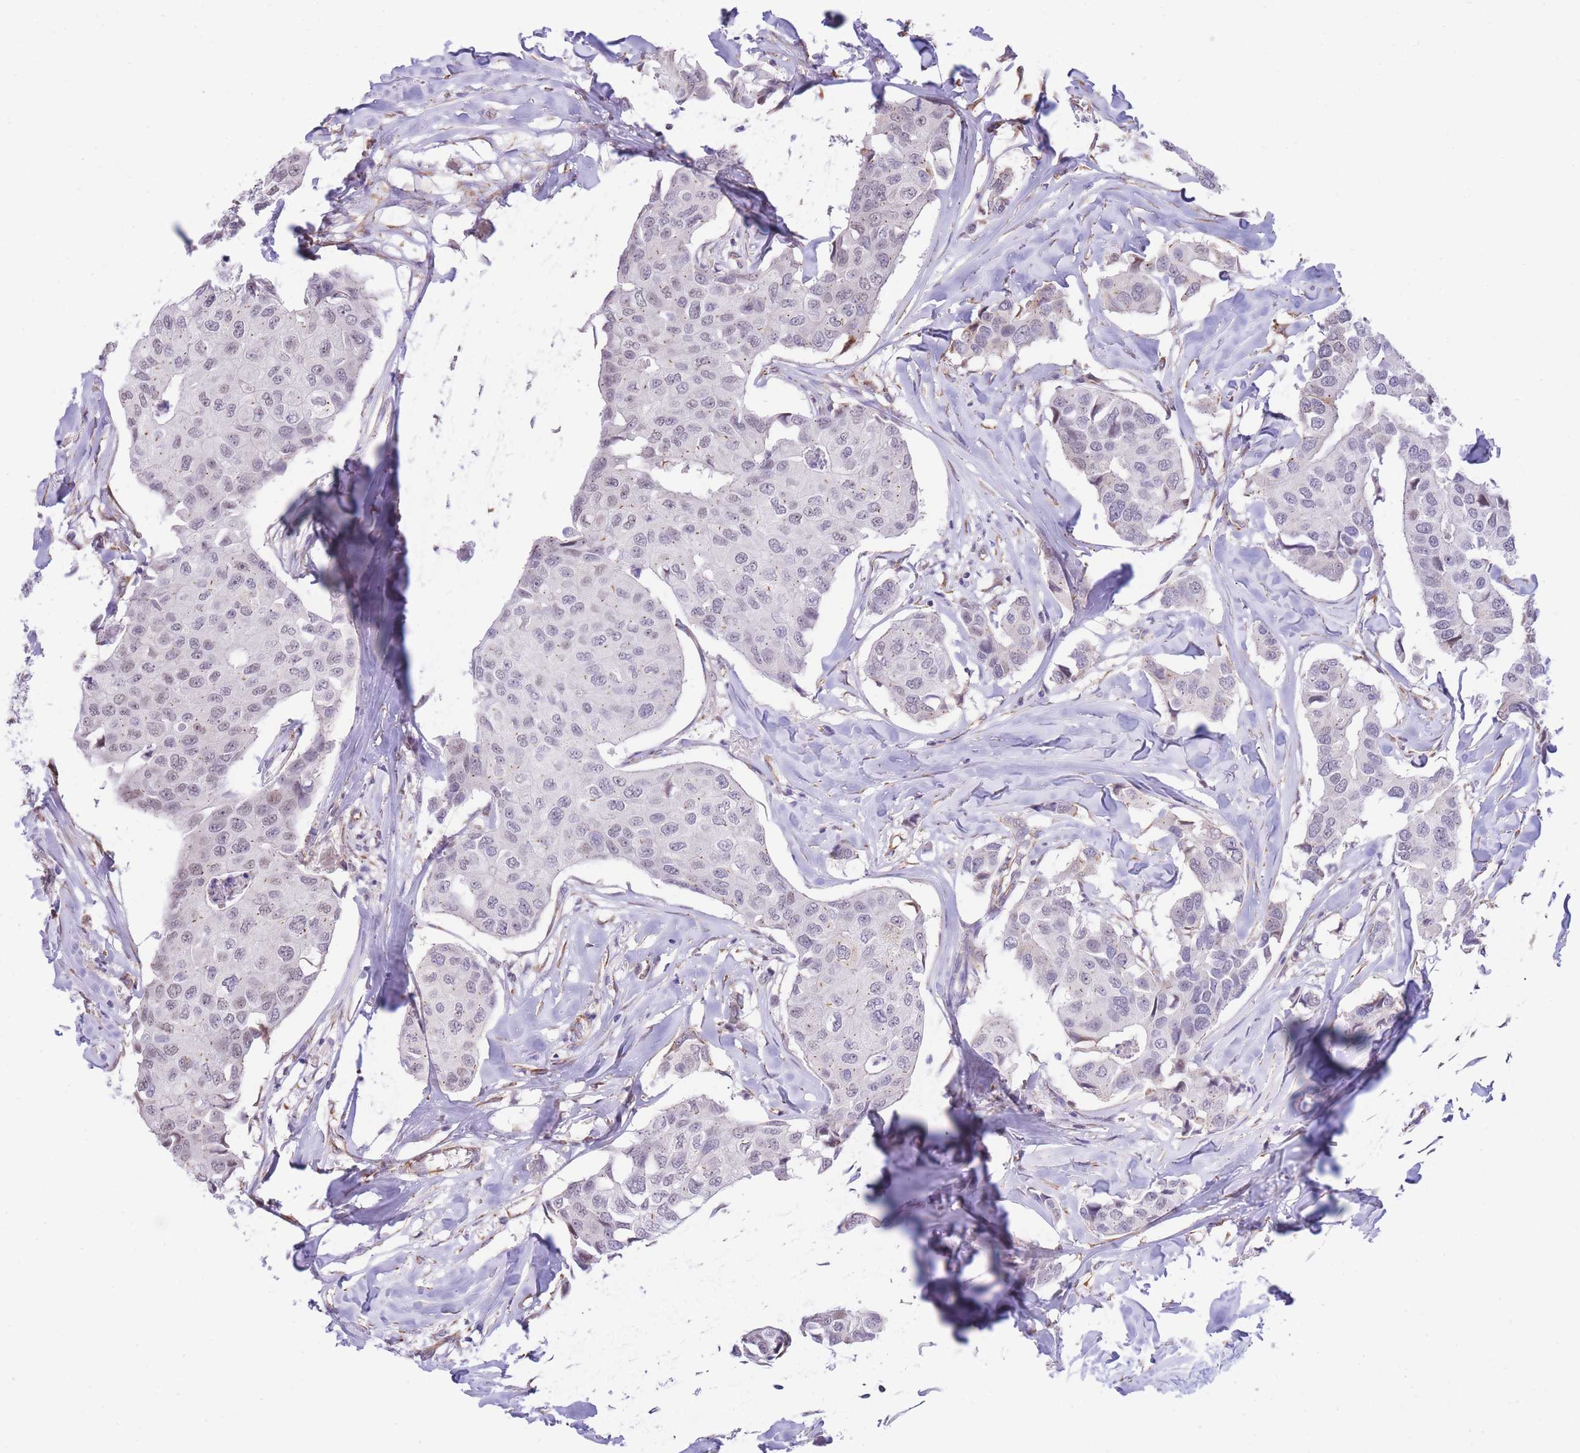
{"staining": {"intensity": "negative", "quantity": "none", "location": "none"}, "tissue": "breast cancer", "cell_type": "Tumor cells", "image_type": "cancer", "snomed": [{"axis": "morphology", "description": "Duct carcinoma"}, {"axis": "topography", "description": "Breast"}], "caption": "Histopathology image shows no significant protein positivity in tumor cells of infiltrating ductal carcinoma (breast).", "gene": "PSG8", "patient": {"sex": "female", "age": 80}}